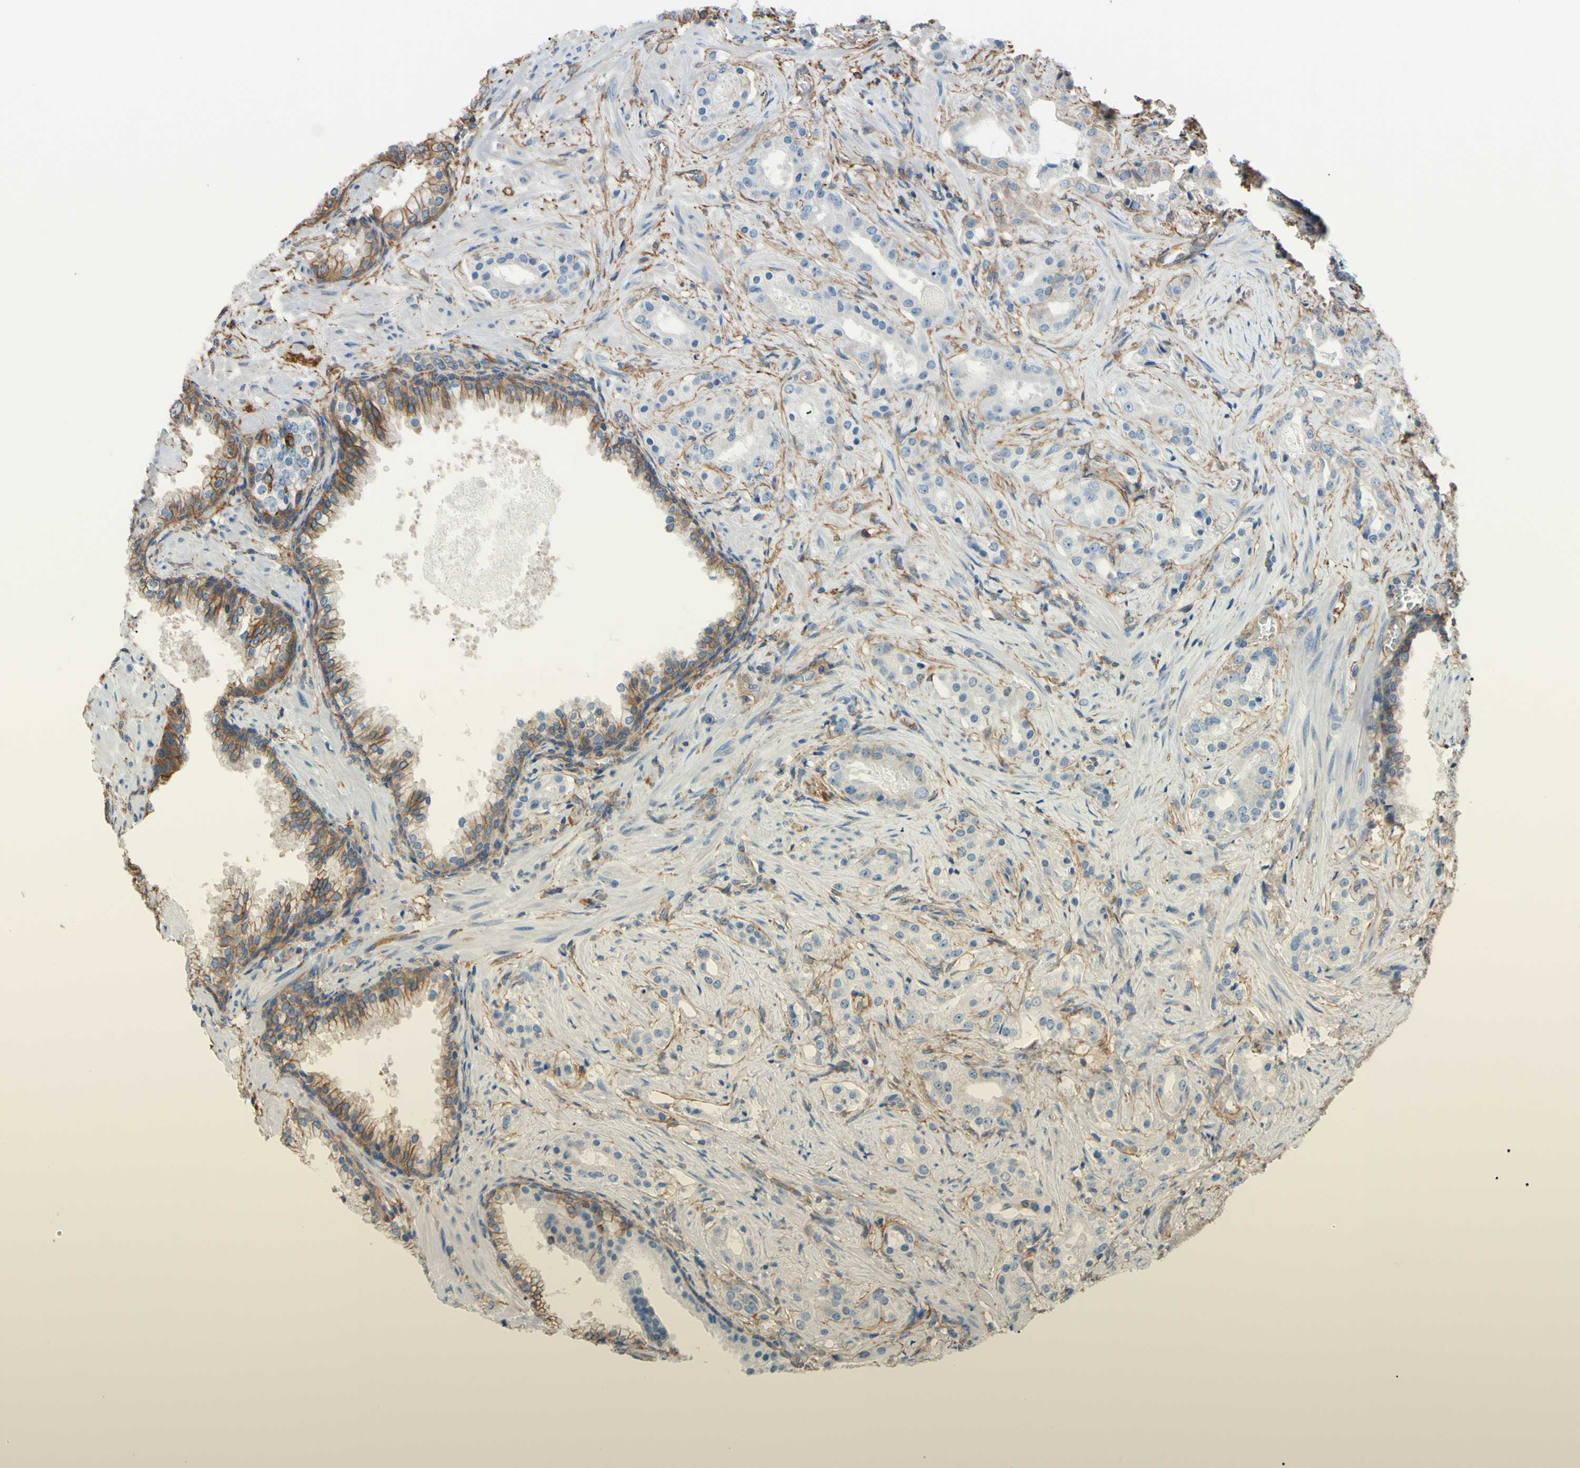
{"staining": {"intensity": "weak", "quantity": "<25%", "location": "cytoplasmic/membranous"}, "tissue": "prostate cancer", "cell_type": "Tumor cells", "image_type": "cancer", "snomed": [{"axis": "morphology", "description": "Adenocarcinoma, Low grade"}, {"axis": "topography", "description": "Prostate"}], "caption": "DAB (3,3'-diaminobenzidine) immunohistochemical staining of prostate cancer (adenocarcinoma (low-grade)) exhibits no significant expression in tumor cells.", "gene": "ADD1", "patient": {"sex": "male", "age": 59}}